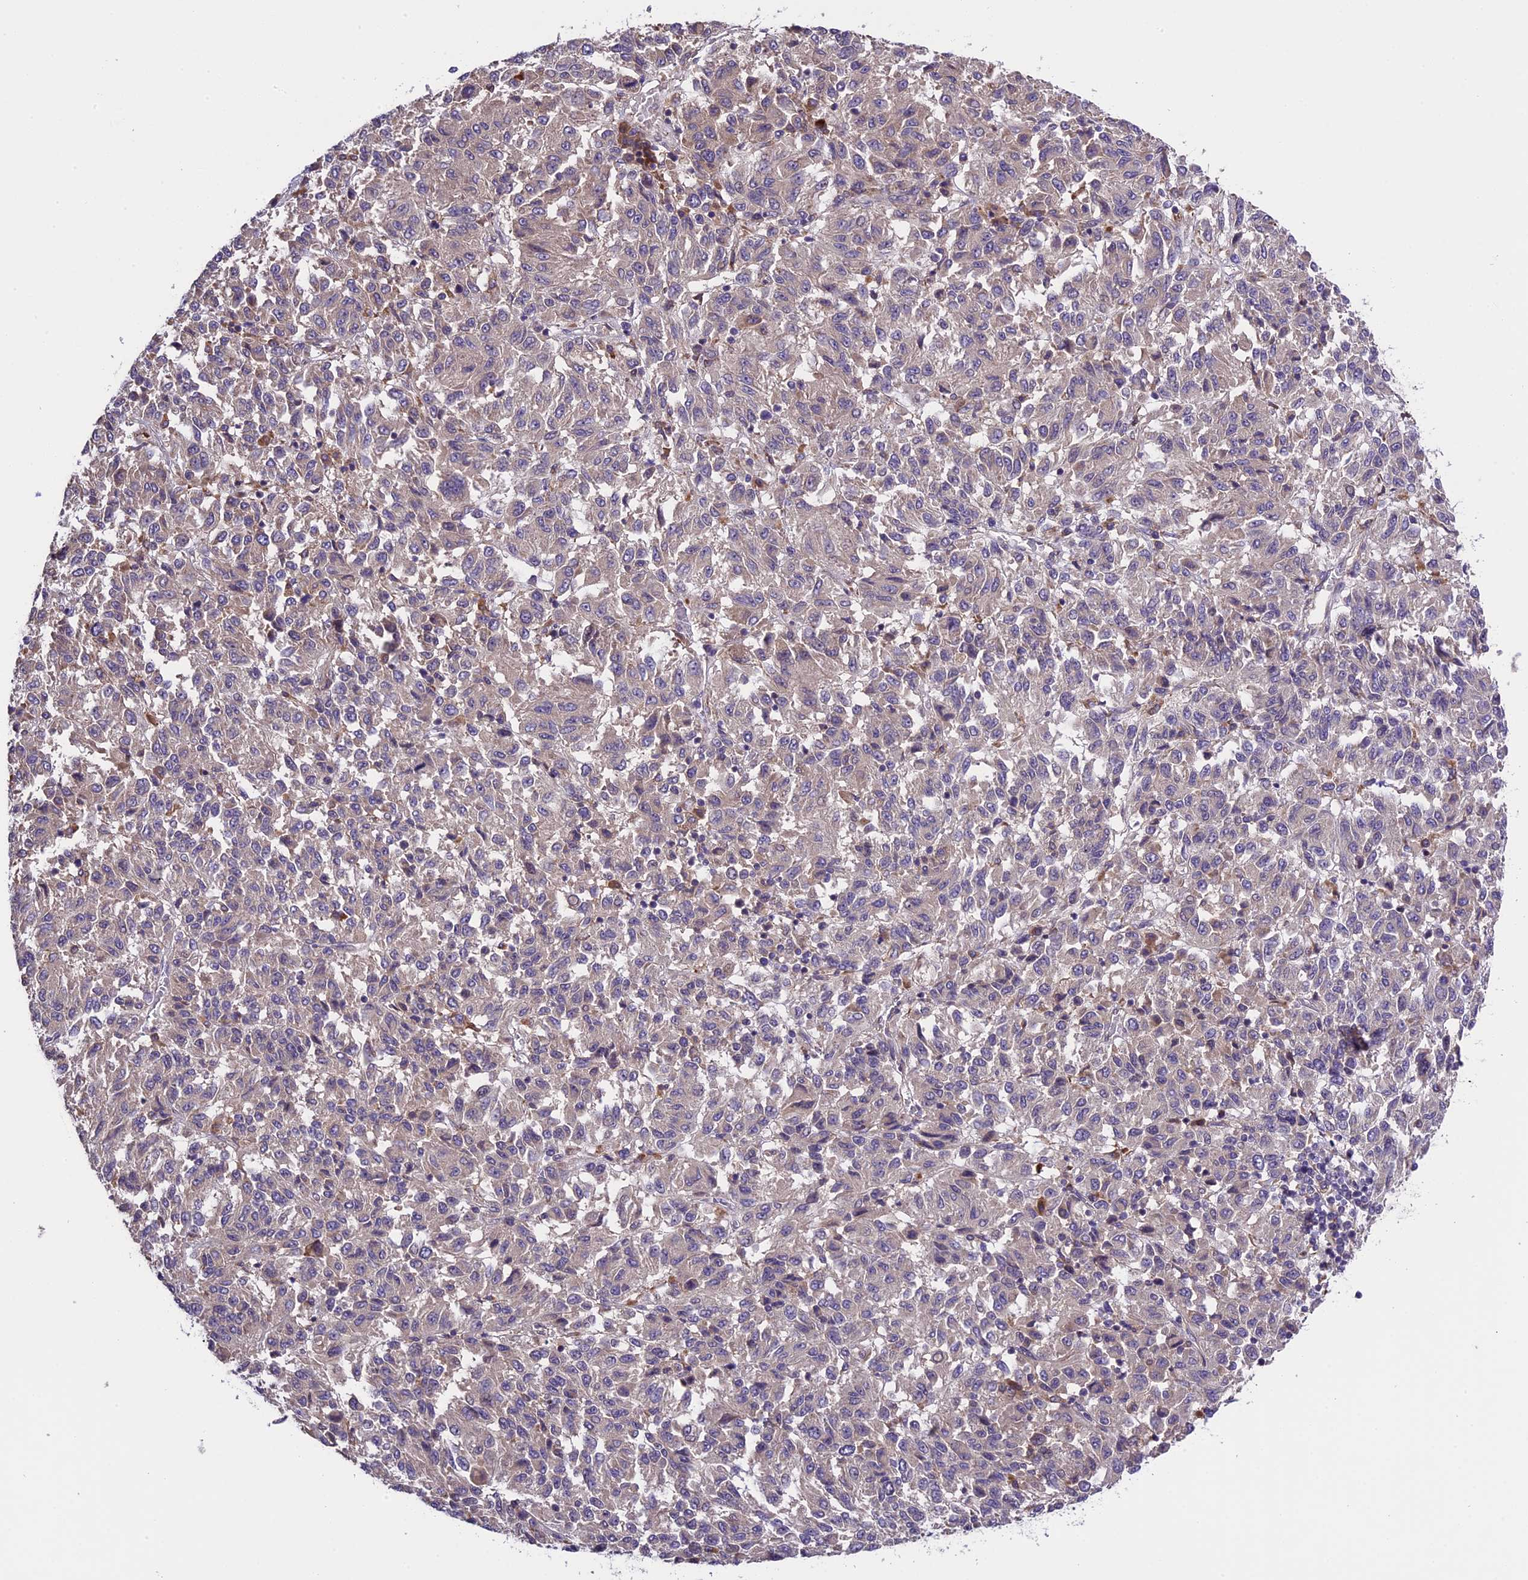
{"staining": {"intensity": "negative", "quantity": "none", "location": "none"}, "tissue": "melanoma", "cell_type": "Tumor cells", "image_type": "cancer", "snomed": [{"axis": "morphology", "description": "Malignant melanoma, Metastatic site"}, {"axis": "topography", "description": "Lung"}], "caption": "An image of human malignant melanoma (metastatic site) is negative for staining in tumor cells.", "gene": "ABCC10", "patient": {"sex": "male", "age": 64}}